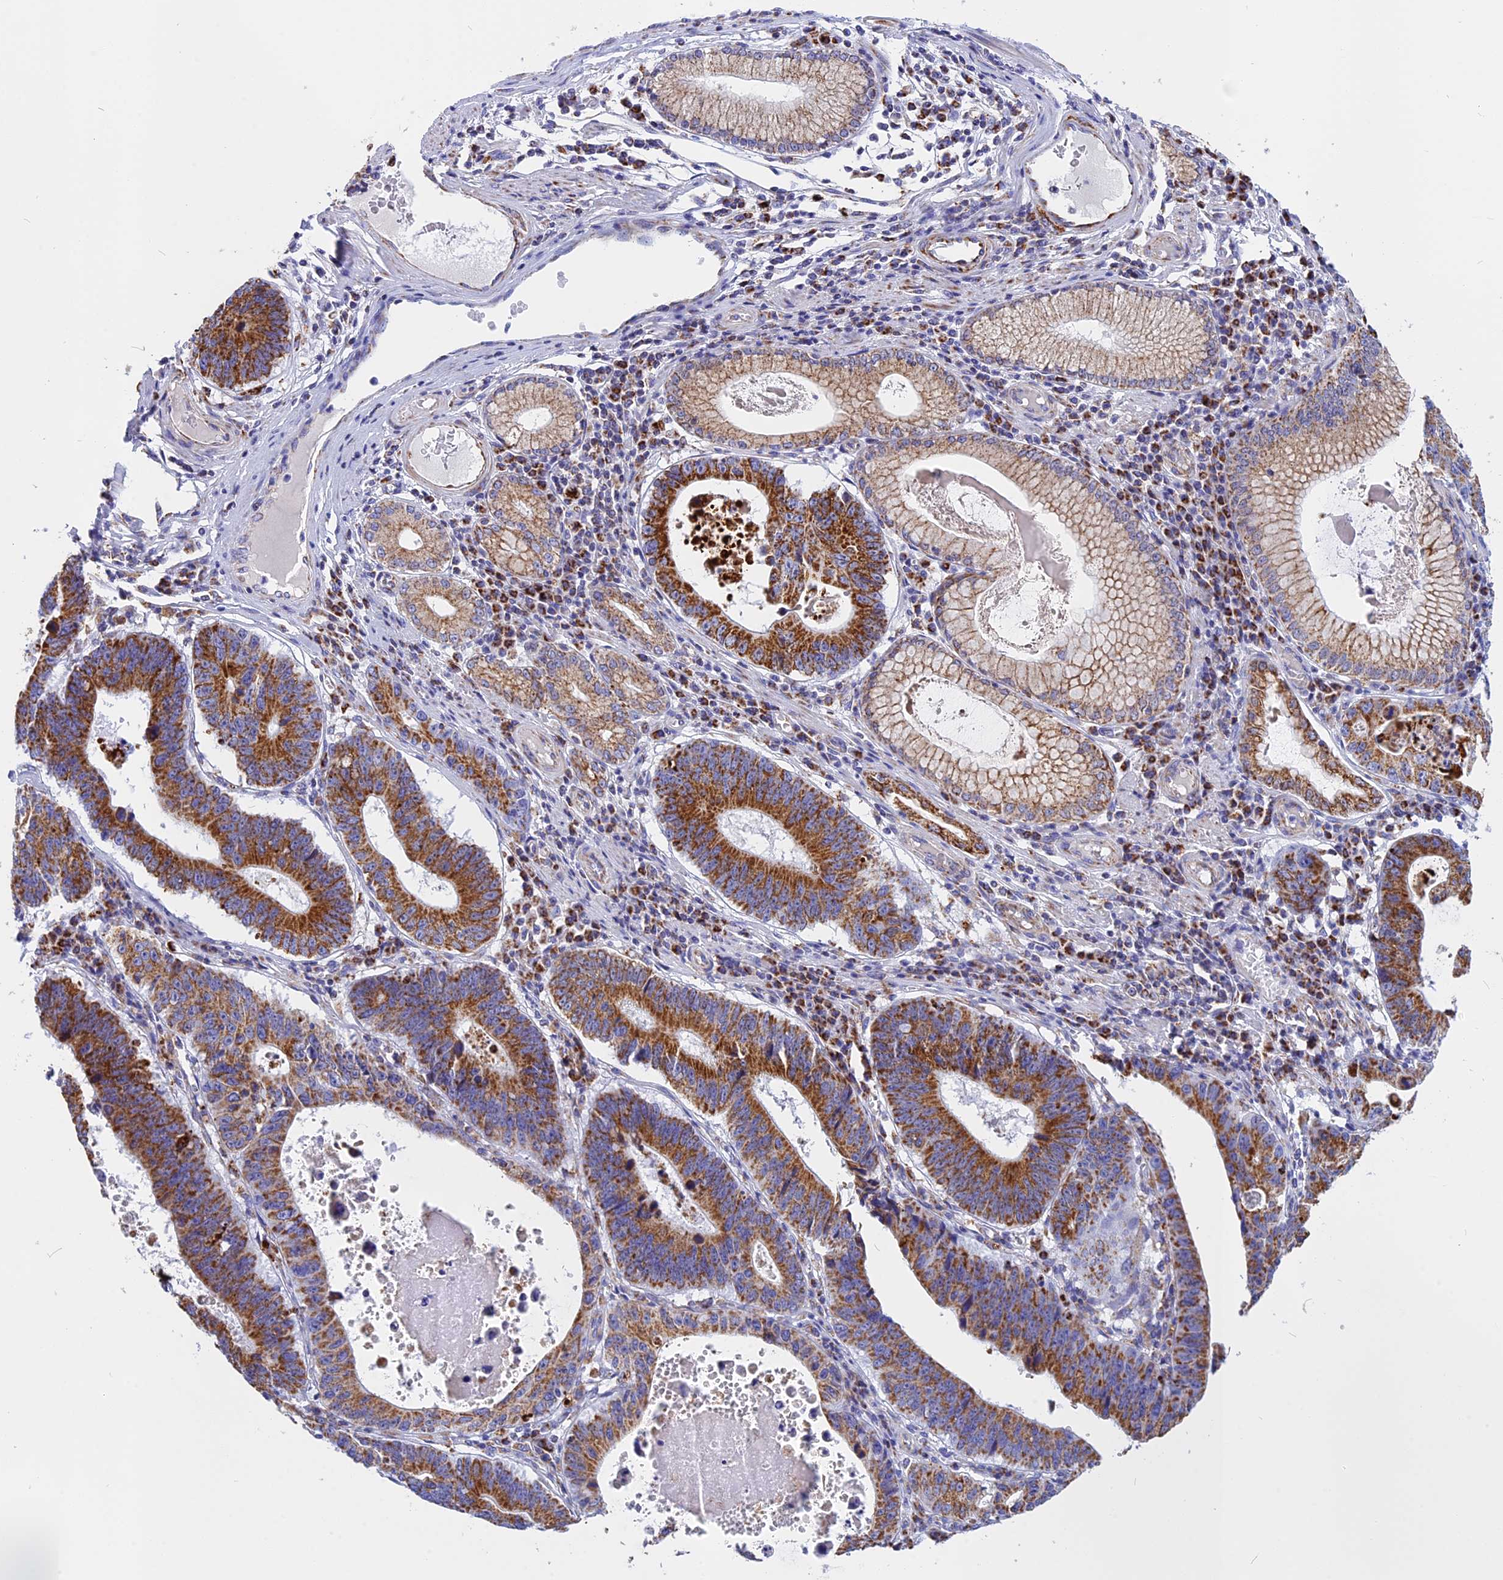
{"staining": {"intensity": "strong", "quantity": ">75%", "location": "cytoplasmic/membranous"}, "tissue": "stomach cancer", "cell_type": "Tumor cells", "image_type": "cancer", "snomed": [{"axis": "morphology", "description": "Adenocarcinoma, NOS"}, {"axis": "topography", "description": "Stomach"}], "caption": "Protein positivity by immunohistochemistry shows strong cytoplasmic/membranous positivity in about >75% of tumor cells in stomach cancer. The staining was performed using DAB to visualize the protein expression in brown, while the nuclei were stained in blue with hematoxylin (Magnification: 20x).", "gene": "VDAC2", "patient": {"sex": "male", "age": 59}}